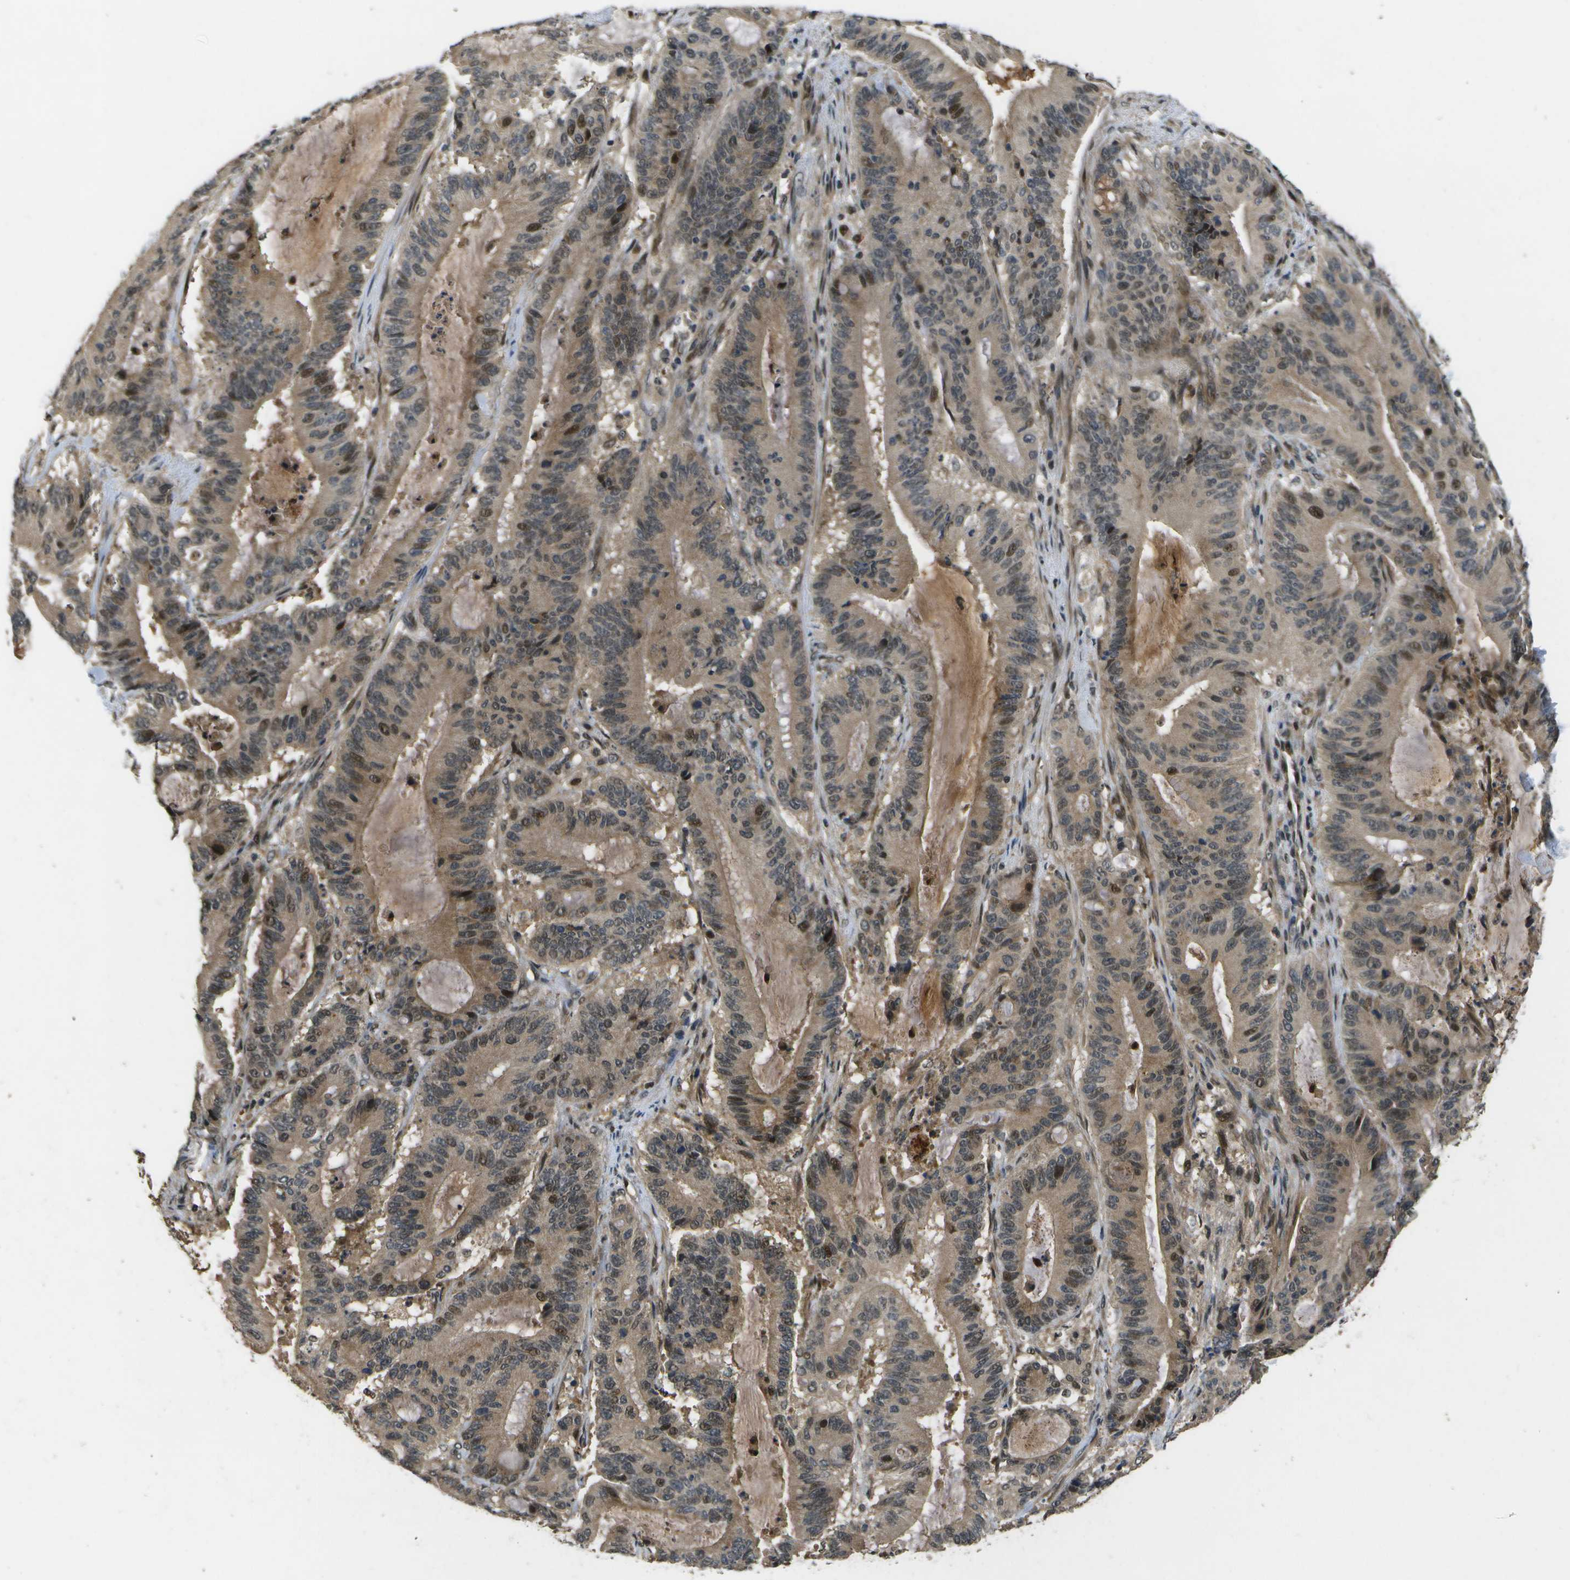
{"staining": {"intensity": "weak", "quantity": ">75%", "location": "cytoplasmic/membranous,nuclear"}, "tissue": "liver cancer", "cell_type": "Tumor cells", "image_type": "cancer", "snomed": [{"axis": "morphology", "description": "Cholangiocarcinoma"}, {"axis": "topography", "description": "Liver"}], "caption": "Immunohistochemistry (IHC) (DAB) staining of cholangiocarcinoma (liver) demonstrates weak cytoplasmic/membranous and nuclear protein positivity in approximately >75% of tumor cells.", "gene": "GANC", "patient": {"sex": "female", "age": 73}}